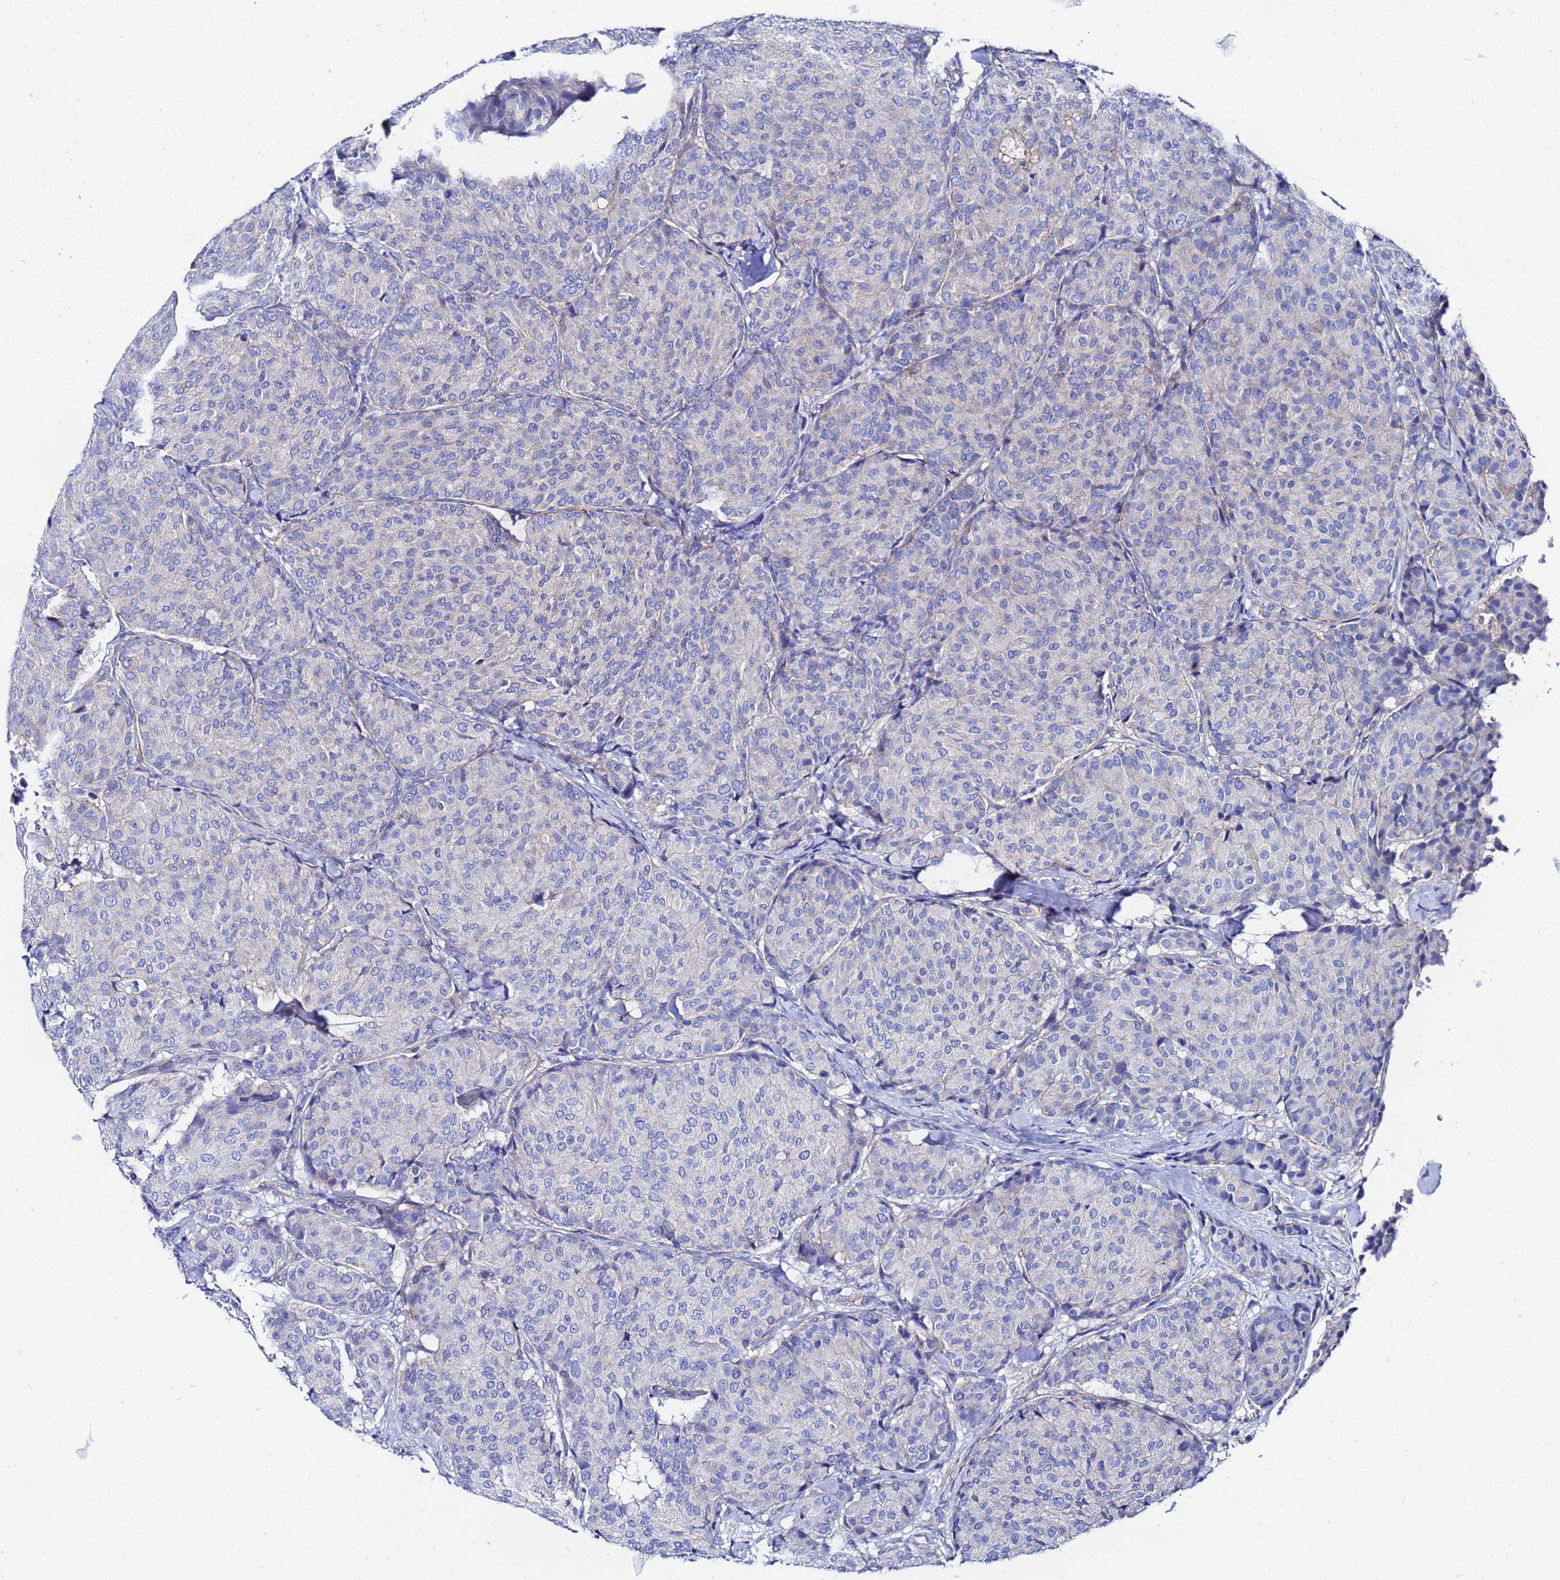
{"staining": {"intensity": "negative", "quantity": "none", "location": "none"}, "tissue": "breast cancer", "cell_type": "Tumor cells", "image_type": "cancer", "snomed": [{"axis": "morphology", "description": "Duct carcinoma"}, {"axis": "topography", "description": "Breast"}], "caption": "Tumor cells are negative for brown protein staining in breast infiltrating ductal carcinoma. Nuclei are stained in blue.", "gene": "RAB39B", "patient": {"sex": "female", "age": 75}}